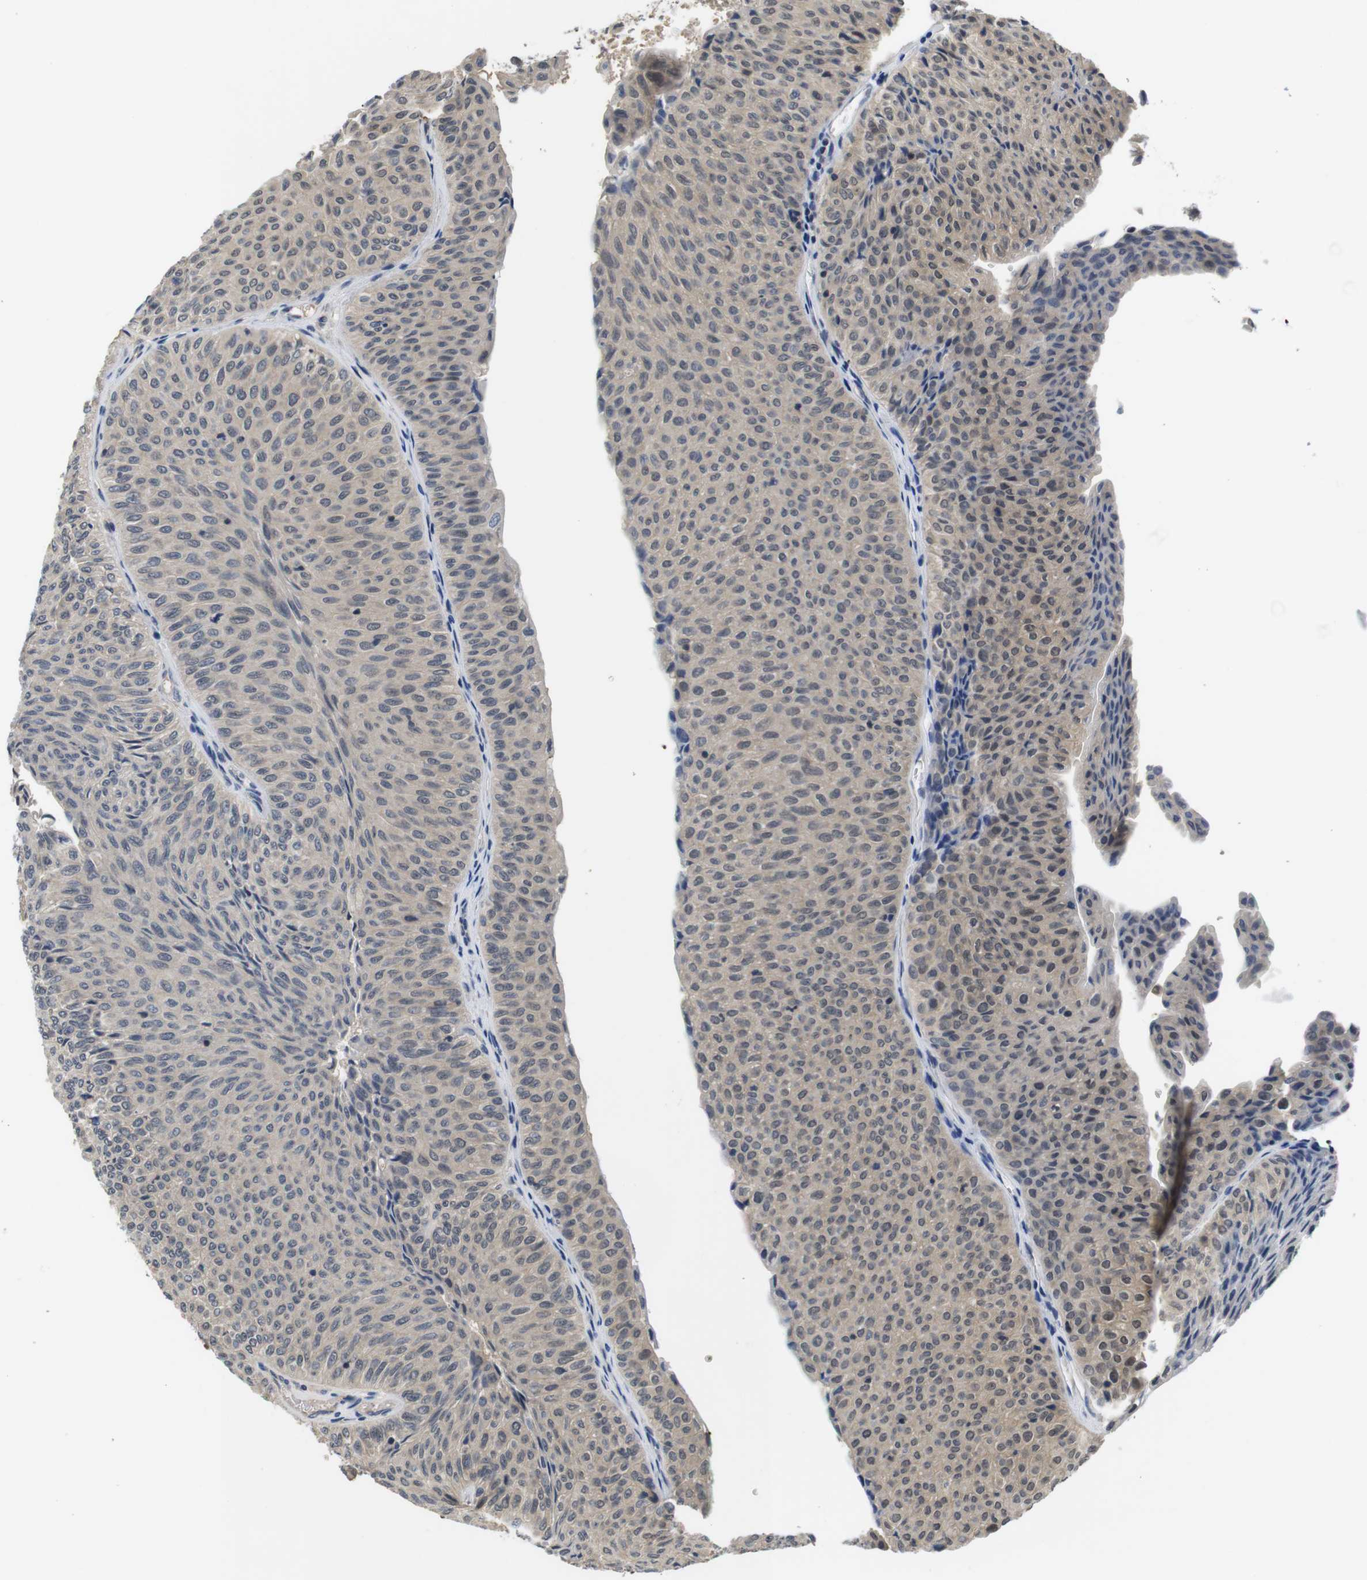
{"staining": {"intensity": "weak", "quantity": ">75%", "location": "cytoplasmic/membranous,nuclear"}, "tissue": "urothelial cancer", "cell_type": "Tumor cells", "image_type": "cancer", "snomed": [{"axis": "morphology", "description": "Urothelial carcinoma, Low grade"}, {"axis": "topography", "description": "Urinary bladder"}], "caption": "IHC staining of urothelial cancer, which exhibits low levels of weak cytoplasmic/membranous and nuclear staining in about >75% of tumor cells indicating weak cytoplasmic/membranous and nuclear protein expression. The staining was performed using DAB (brown) for protein detection and nuclei were counterstained in hematoxylin (blue).", "gene": "FADD", "patient": {"sex": "male", "age": 78}}